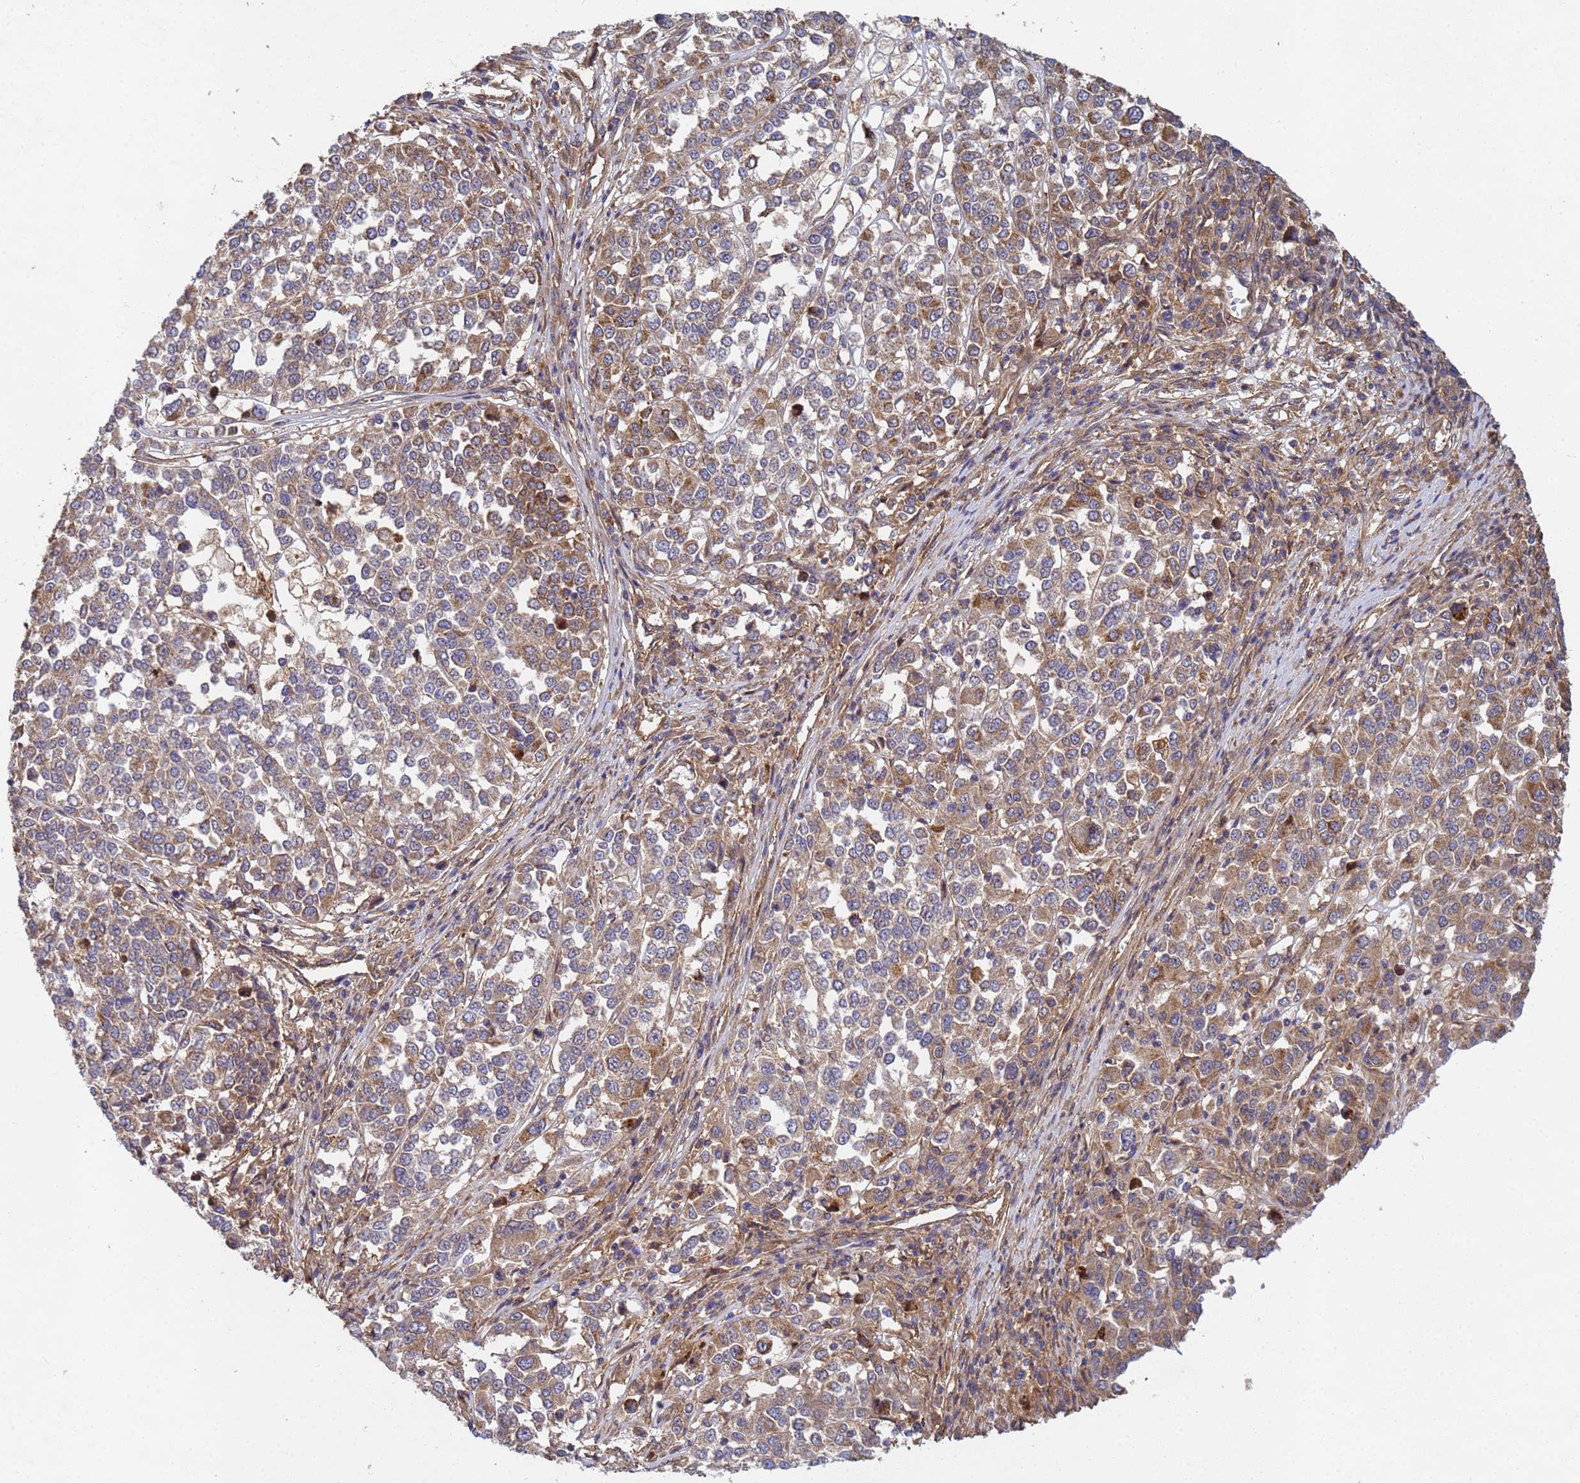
{"staining": {"intensity": "weak", "quantity": ">75%", "location": "cytoplasmic/membranous"}, "tissue": "melanoma", "cell_type": "Tumor cells", "image_type": "cancer", "snomed": [{"axis": "morphology", "description": "Malignant melanoma, Metastatic site"}, {"axis": "topography", "description": "Lymph node"}], "caption": "Immunohistochemical staining of human melanoma exhibits low levels of weak cytoplasmic/membranous protein positivity in about >75% of tumor cells.", "gene": "C8orf34", "patient": {"sex": "male", "age": 44}}